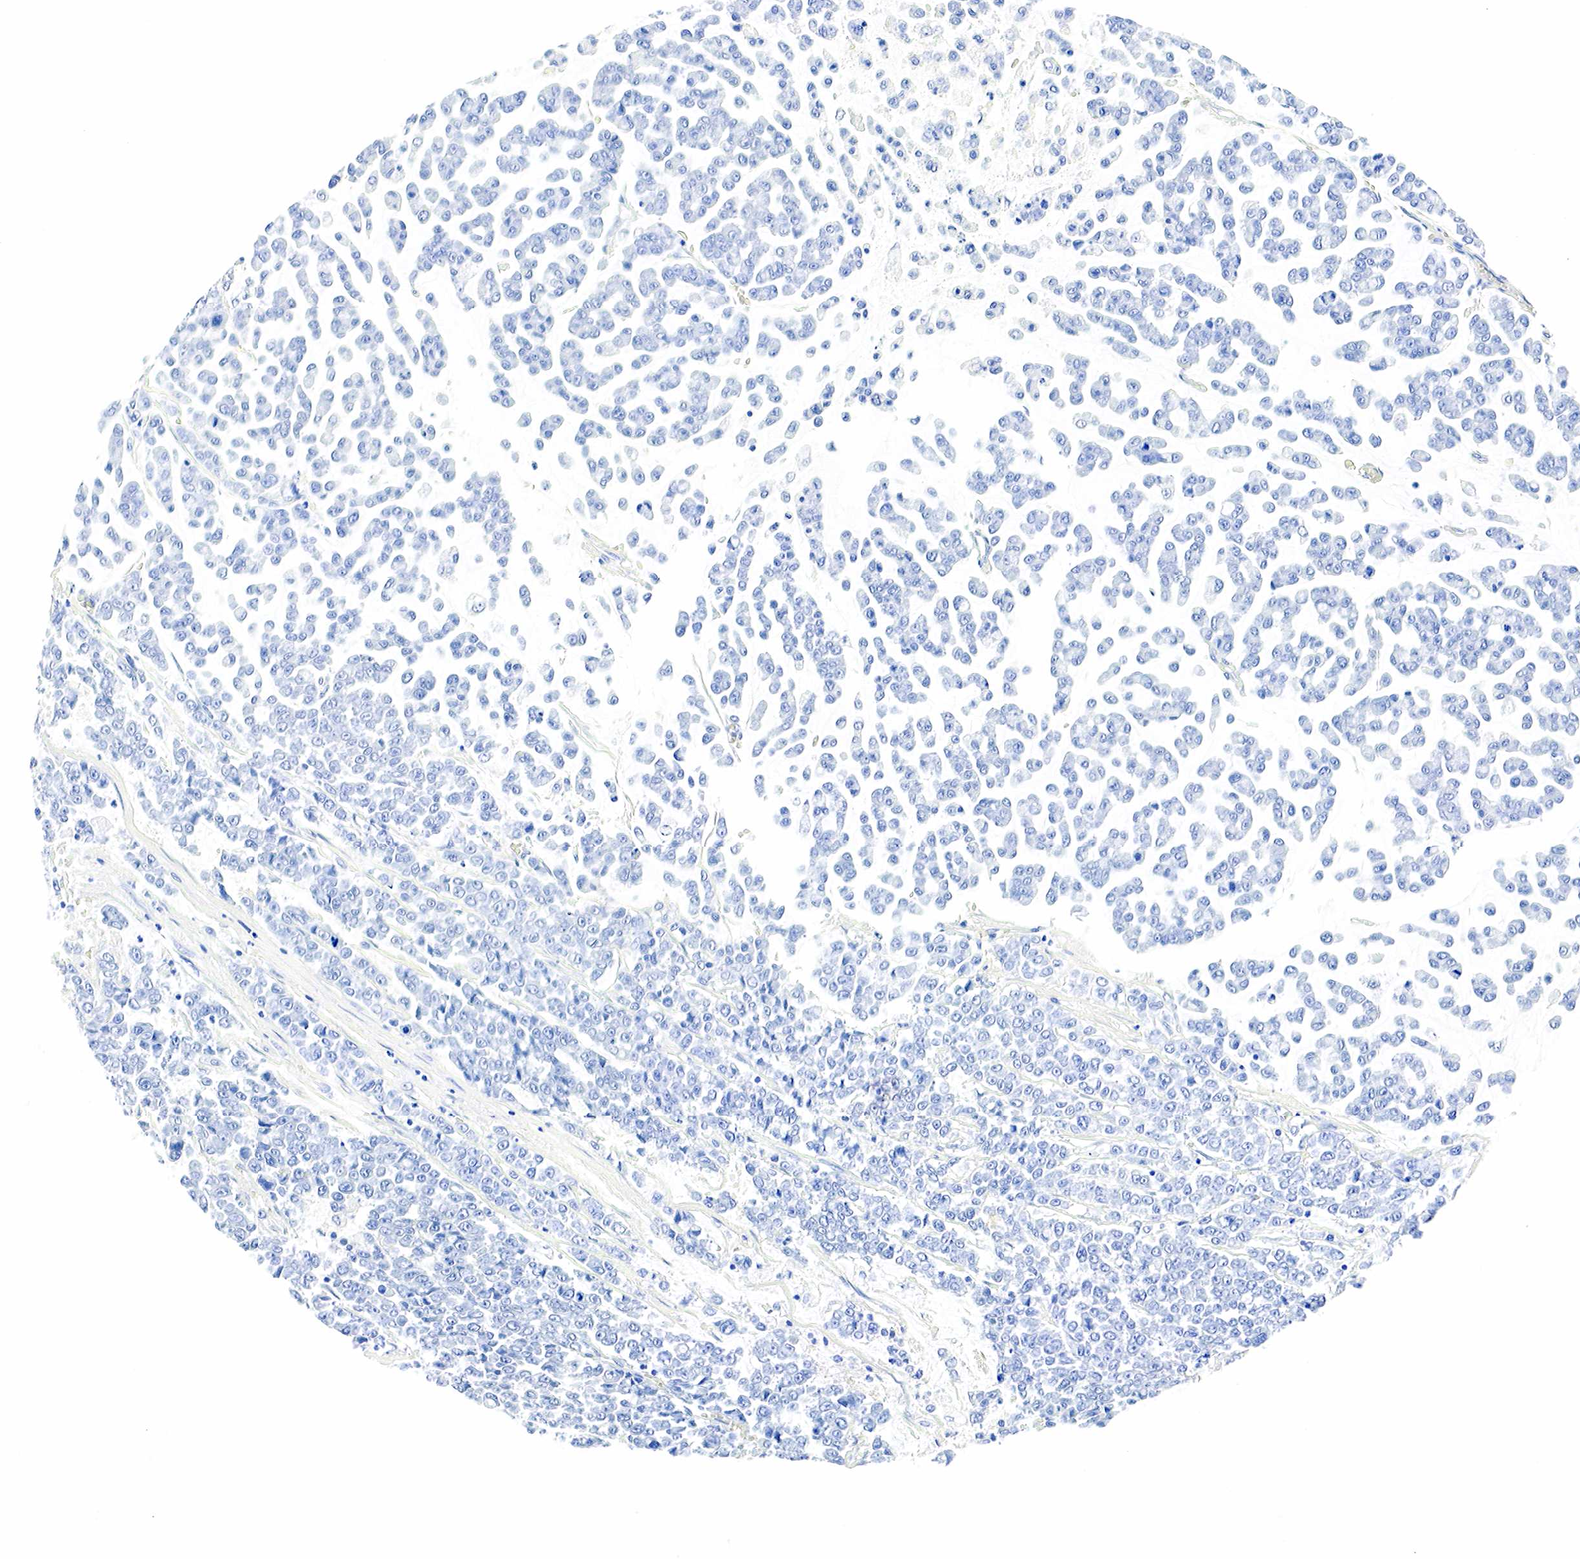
{"staining": {"intensity": "negative", "quantity": "none", "location": "none"}, "tissue": "liver cancer", "cell_type": "Tumor cells", "image_type": "cancer", "snomed": [{"axis": "morphology", "description": "Carcinoma, metastatic, NOS"}, {"axis": "topography", "description": "Liver"}], "caption": "Human liver cancer (metastatic carcinoma) stained for a protein using immunohistochemistry (IHC) shows no positivity in tumor cells.", "gene": "ACP3", "patient": {"sex": "female", "age": 58}}